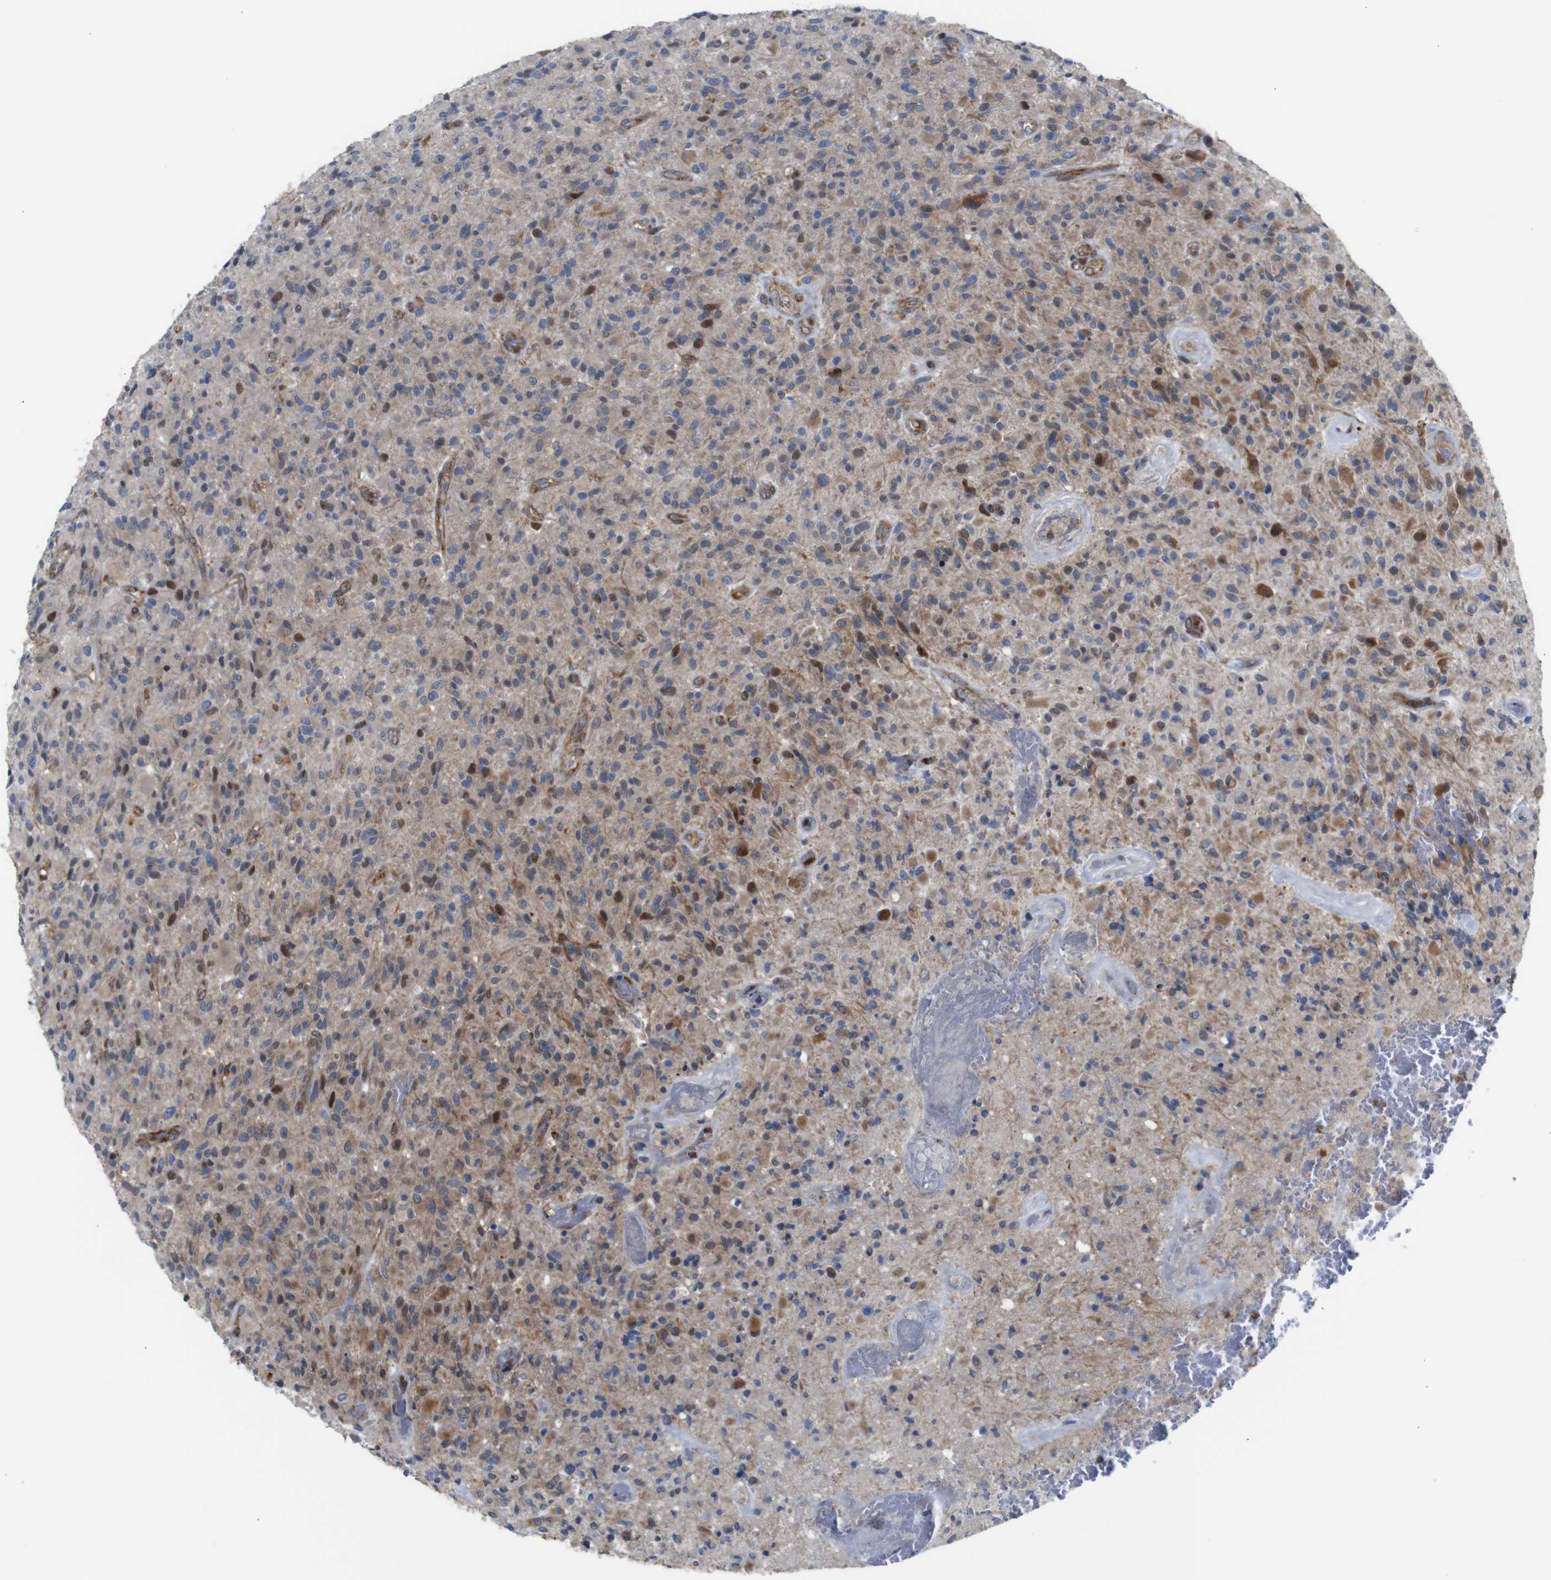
{"staining": {"intensity": "moderate", "quantity": "25%-75%", "location": "cytoplasmic/membranous"}, "tissue": "glioma", "cell_type": "Tumor cells", "image_type": "cancer", "snomed": [{"axis": "morphology", "description": "Glioma, malignant, High grade"}, {"axis": "topography", "description": "Brain"}], "caption": "Immunohistochemical staining of human malignant high-grade glioma demonstrates medium levels of moderate cytoplasmic/membranous protein positivity in approximately 25%-75% of tumor cells. (DAB (3,3'-diaminobenzidine) = brown stain, brightfield microscopy at high magnification).", "gene": "PTPN1", "patient": {"sex": "male", "age": 71}}